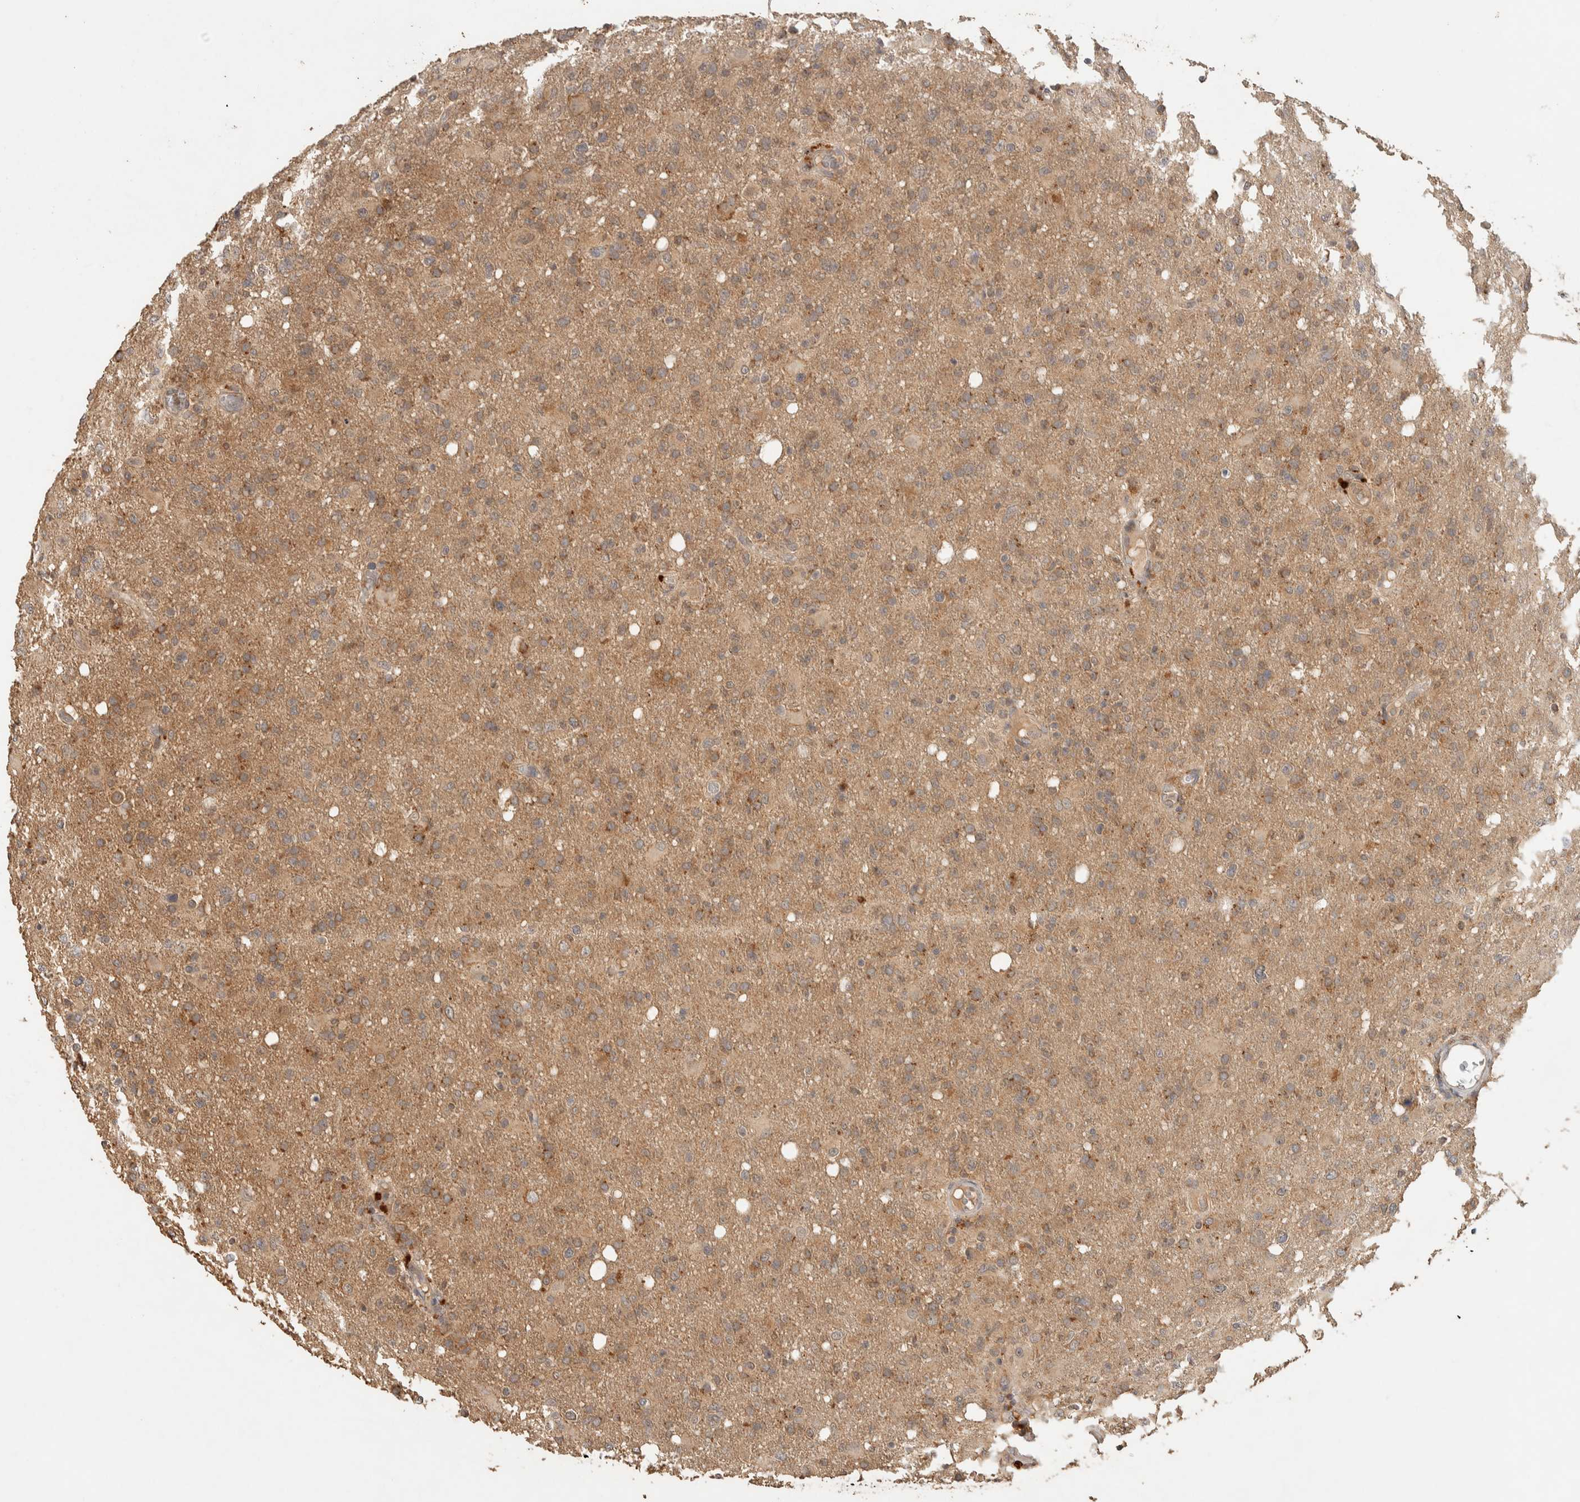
{"staining": {"intensity": "weak", "quantity": ">75%", "location": "cytoplasmic/membranous"}, "tissue": "glioma", "cell_type": "Tumor cells", "image_type": "cancer", "snomed": [{"axis": "morphology", "description": "Glioma, malignant, High grade"}, {"axis": "topography", "description": "Brain"}], "caption": "A low amount of weak cytoplasmic/membranous positivity is identified in approximately >75% of tumor cells in malignant glioma (high-grade) tissue.", "gene": "ITPA", "patient": {"sex": "female", "age": 57}}